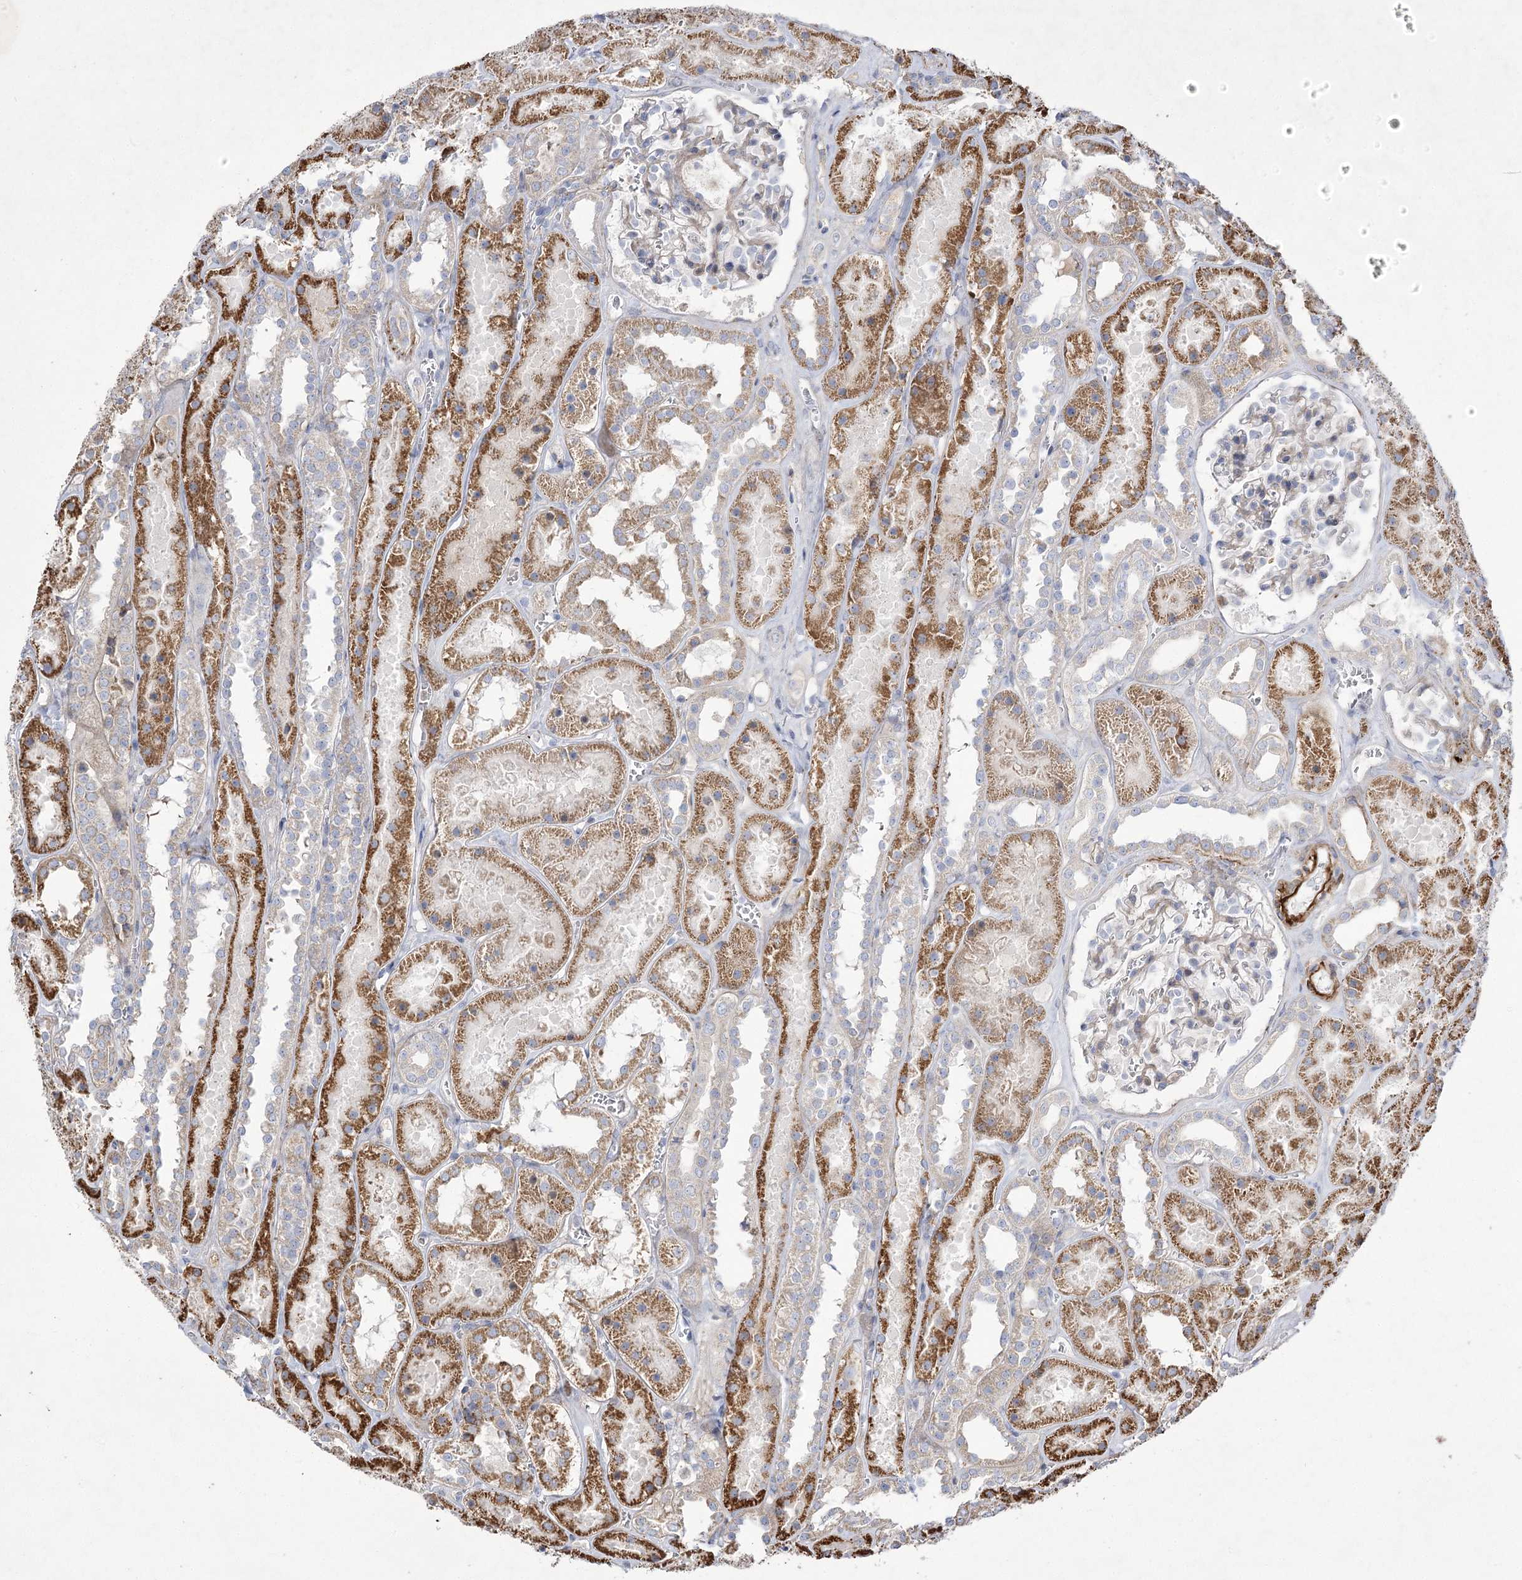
{"staining": {"intensity": "weak", "quantity": "<25%", "location": "cytoplasmic/membranous"}, "tissue": "kidney", "cell_type": "Cells in glomeruli", "image_type": "normal", "snomed": [{"axis": "morphology", "description": "Normal tissue, NOS"}, {"axis": "topography", "description": "Kidney"}], "caption": "There is no significant staining in cells in glomeruli of kidney. (Stains: DAB immunohistochemistry (IHC) with hematoxylin counter stain, Microscopy: brightfield microscopy at high magnification).", "gene": "RNF24", "patient": {"sex": "female", "age": 41}}